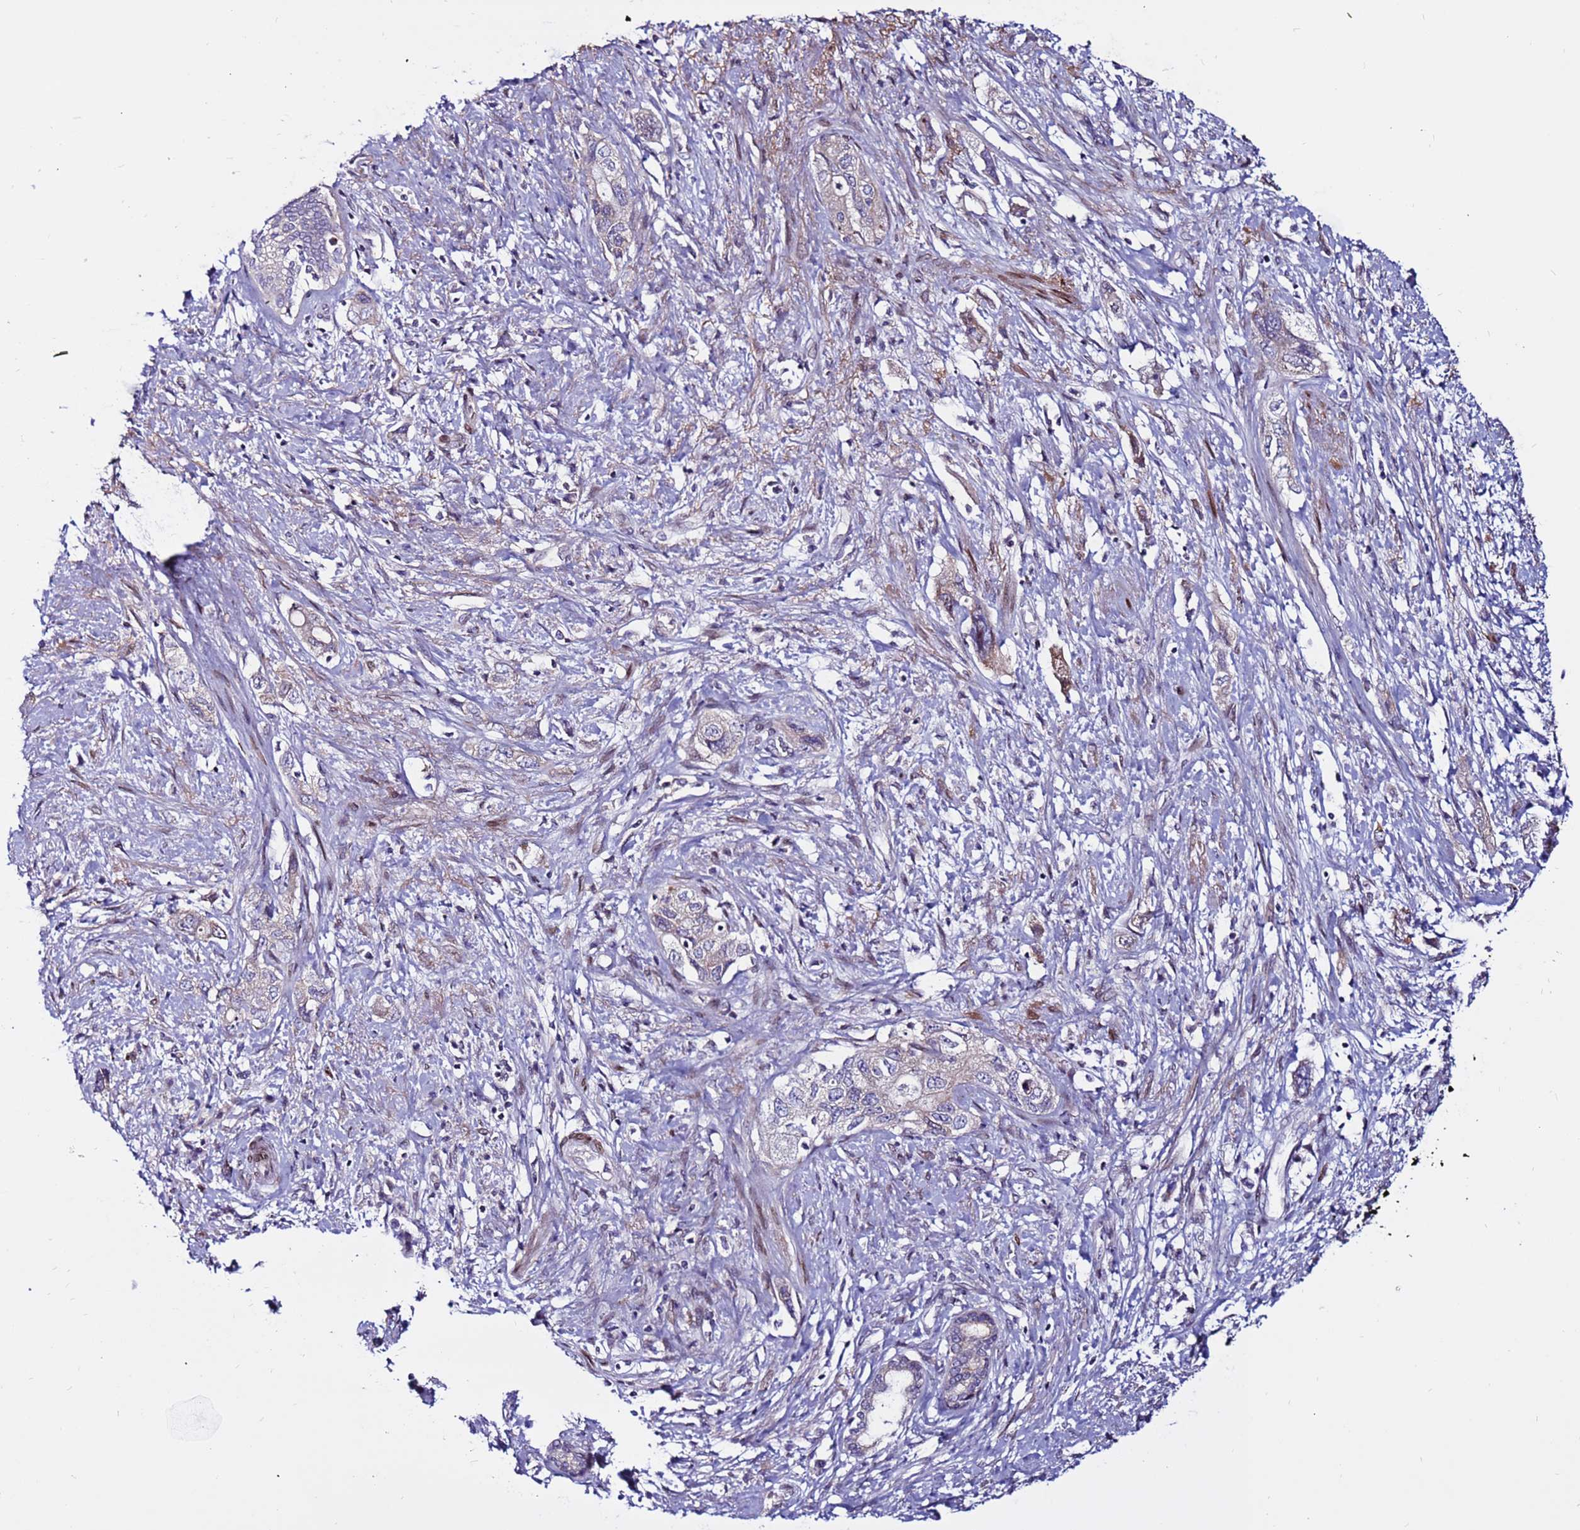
{"staining": {"intensity": "negative", "quantity": "none", "location": "none"}, "tissue": "pancreatic cancer", "cell_type": "Tumor cells", "image_type": "cancer", "snomed": [{"axis": "morphology", "description": "Adenocarcinoma, NOS"}, {"axis": "topography", "description": "Pancreas"}], "caption": "Micrograph shows no significant protein positivity in tumor cells of pancreatic adenocarcinoma.", "gene": "CCDC71", "patient": {"sex": "female", "age": 73}}